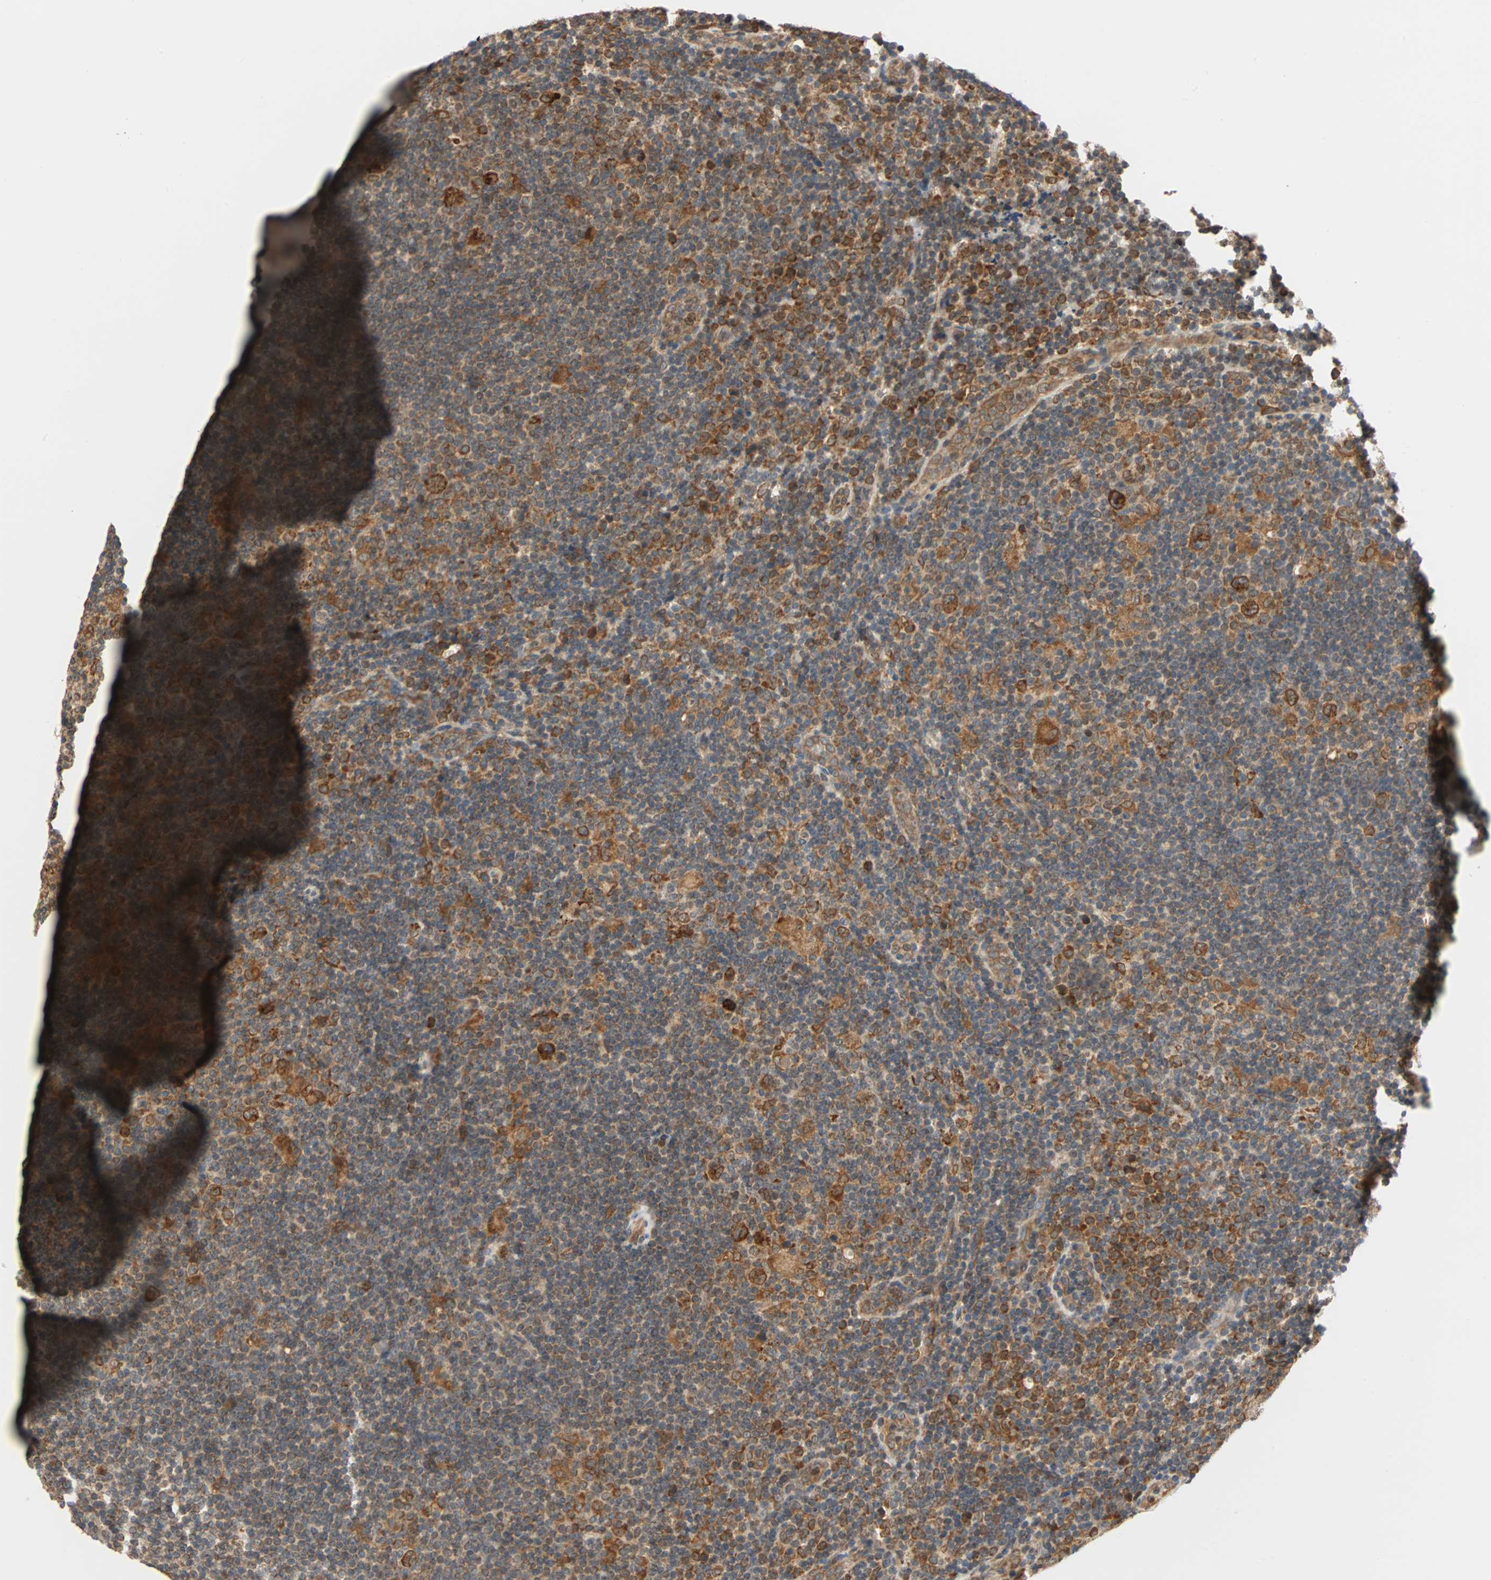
{"staining": {"intensity": "strong", "quantity": ">75%", "location": "cytoplasmic/membranous"}, "tissue": "lymphoma", "cell_type": "Tumor cells", "image_type": "cancer", "snomed": [{"axis": "morphology", "description": "Hodgkin's disease, NOS"}, {"axis": "topography", "description": "Lymph node"}], "caption": "Hodgkin's disease stained with a protein marker exhibits strong staining in tumor cells.", "gene": "AUP1", "patient": {"sex": "female", "age": 57}}